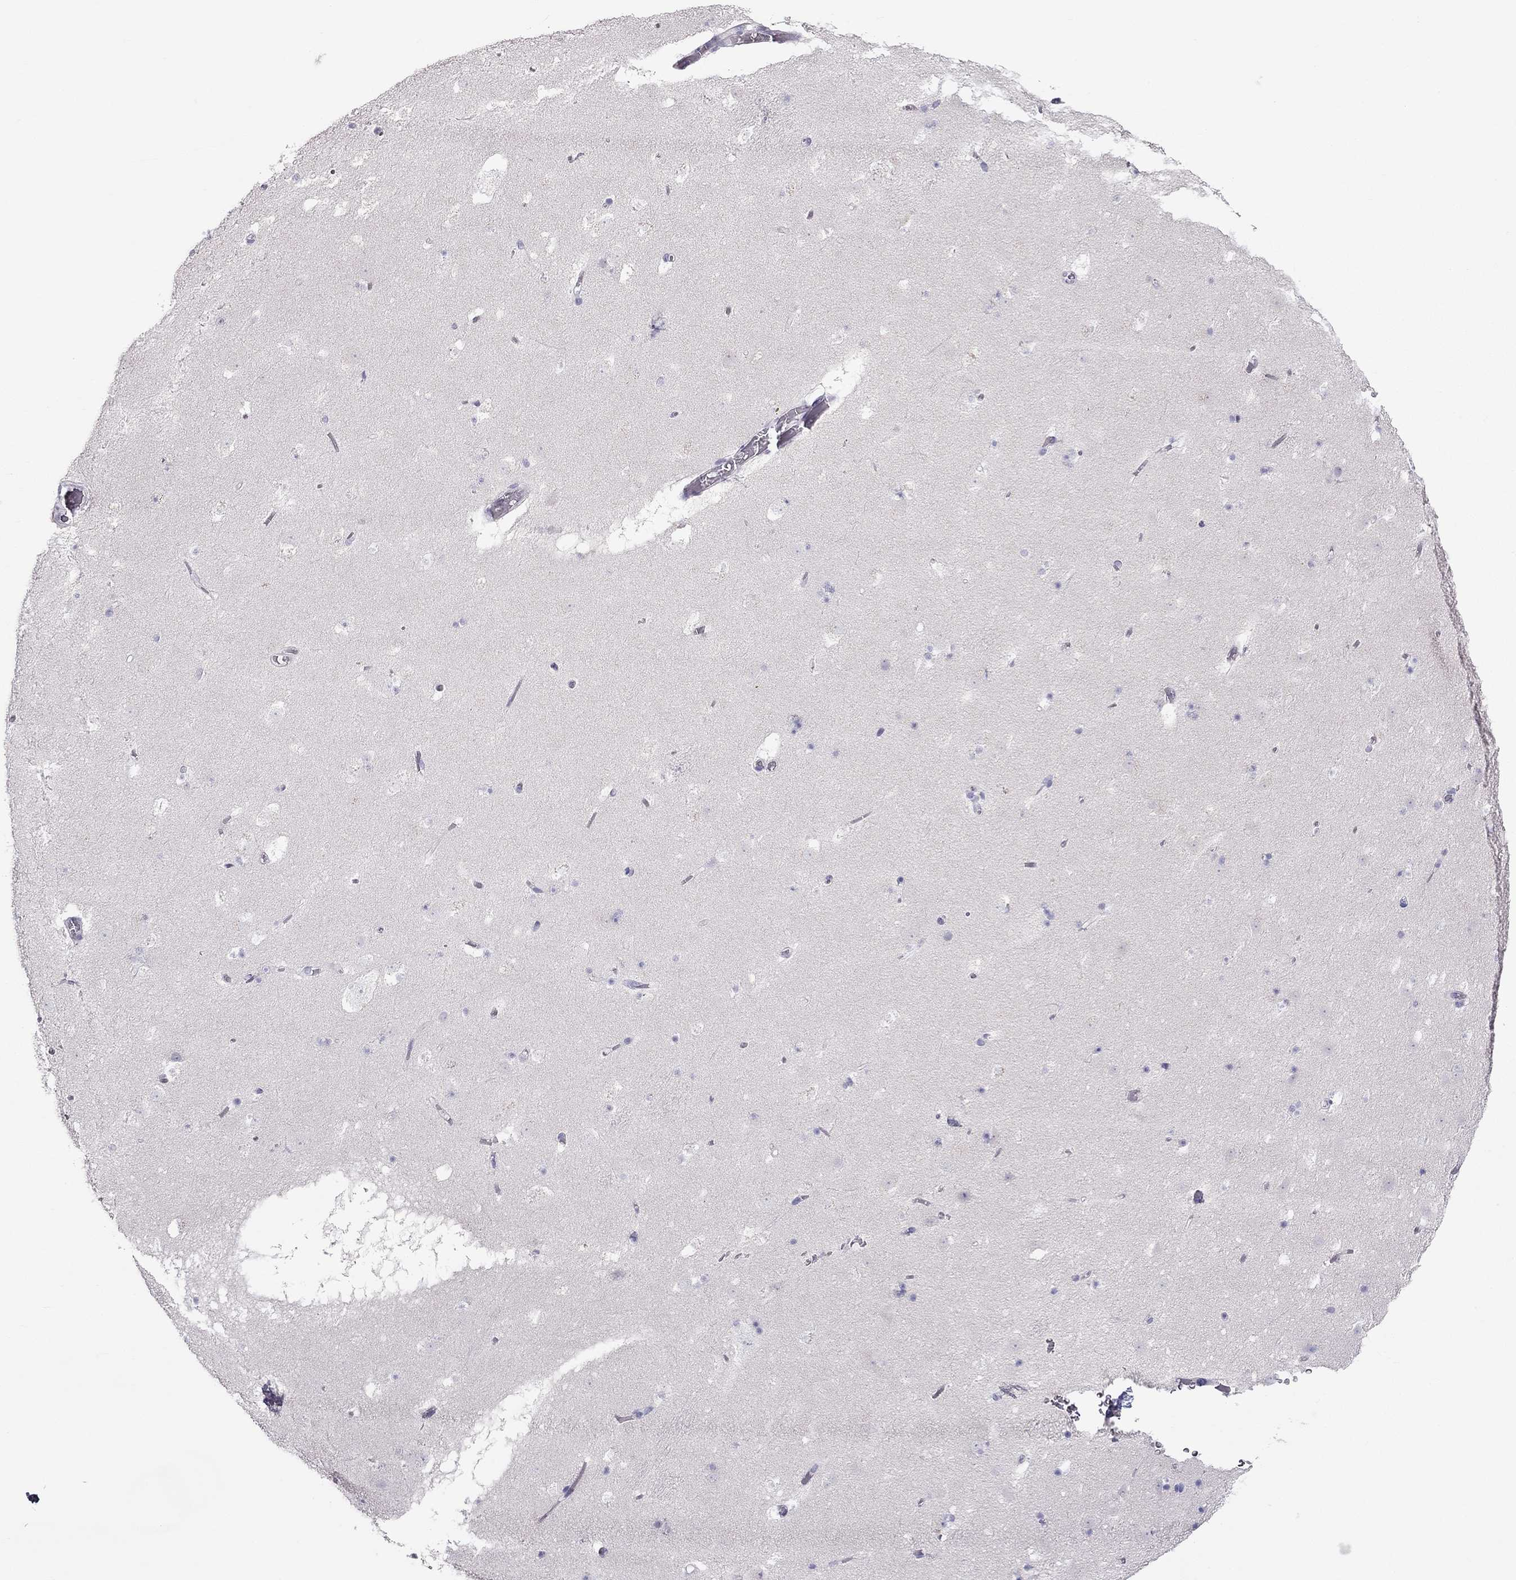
{"staining": {"intensity": "negative", "quantity": "none", "location": "none"}, "tissue": "caudate", "cell_type": "Glial cells", "image_type": "normal", "snomed": [{"axis": "morphology", "description": "Normal tissue, NOS"}, {"axis": "topography", "description": "Lateral ventricle wall"}], "caption": "DAB (3,3'-diaminobenzidine) immunohistochemical staining of unremarkable caudate demonstrates no significant expression in glial cells. The staining is performed using DAB brown chromogen with nuclei counter-stained in using hematoxylin.", "gene": "TEX14", "patient": {"sex": "female", "age": 42}}